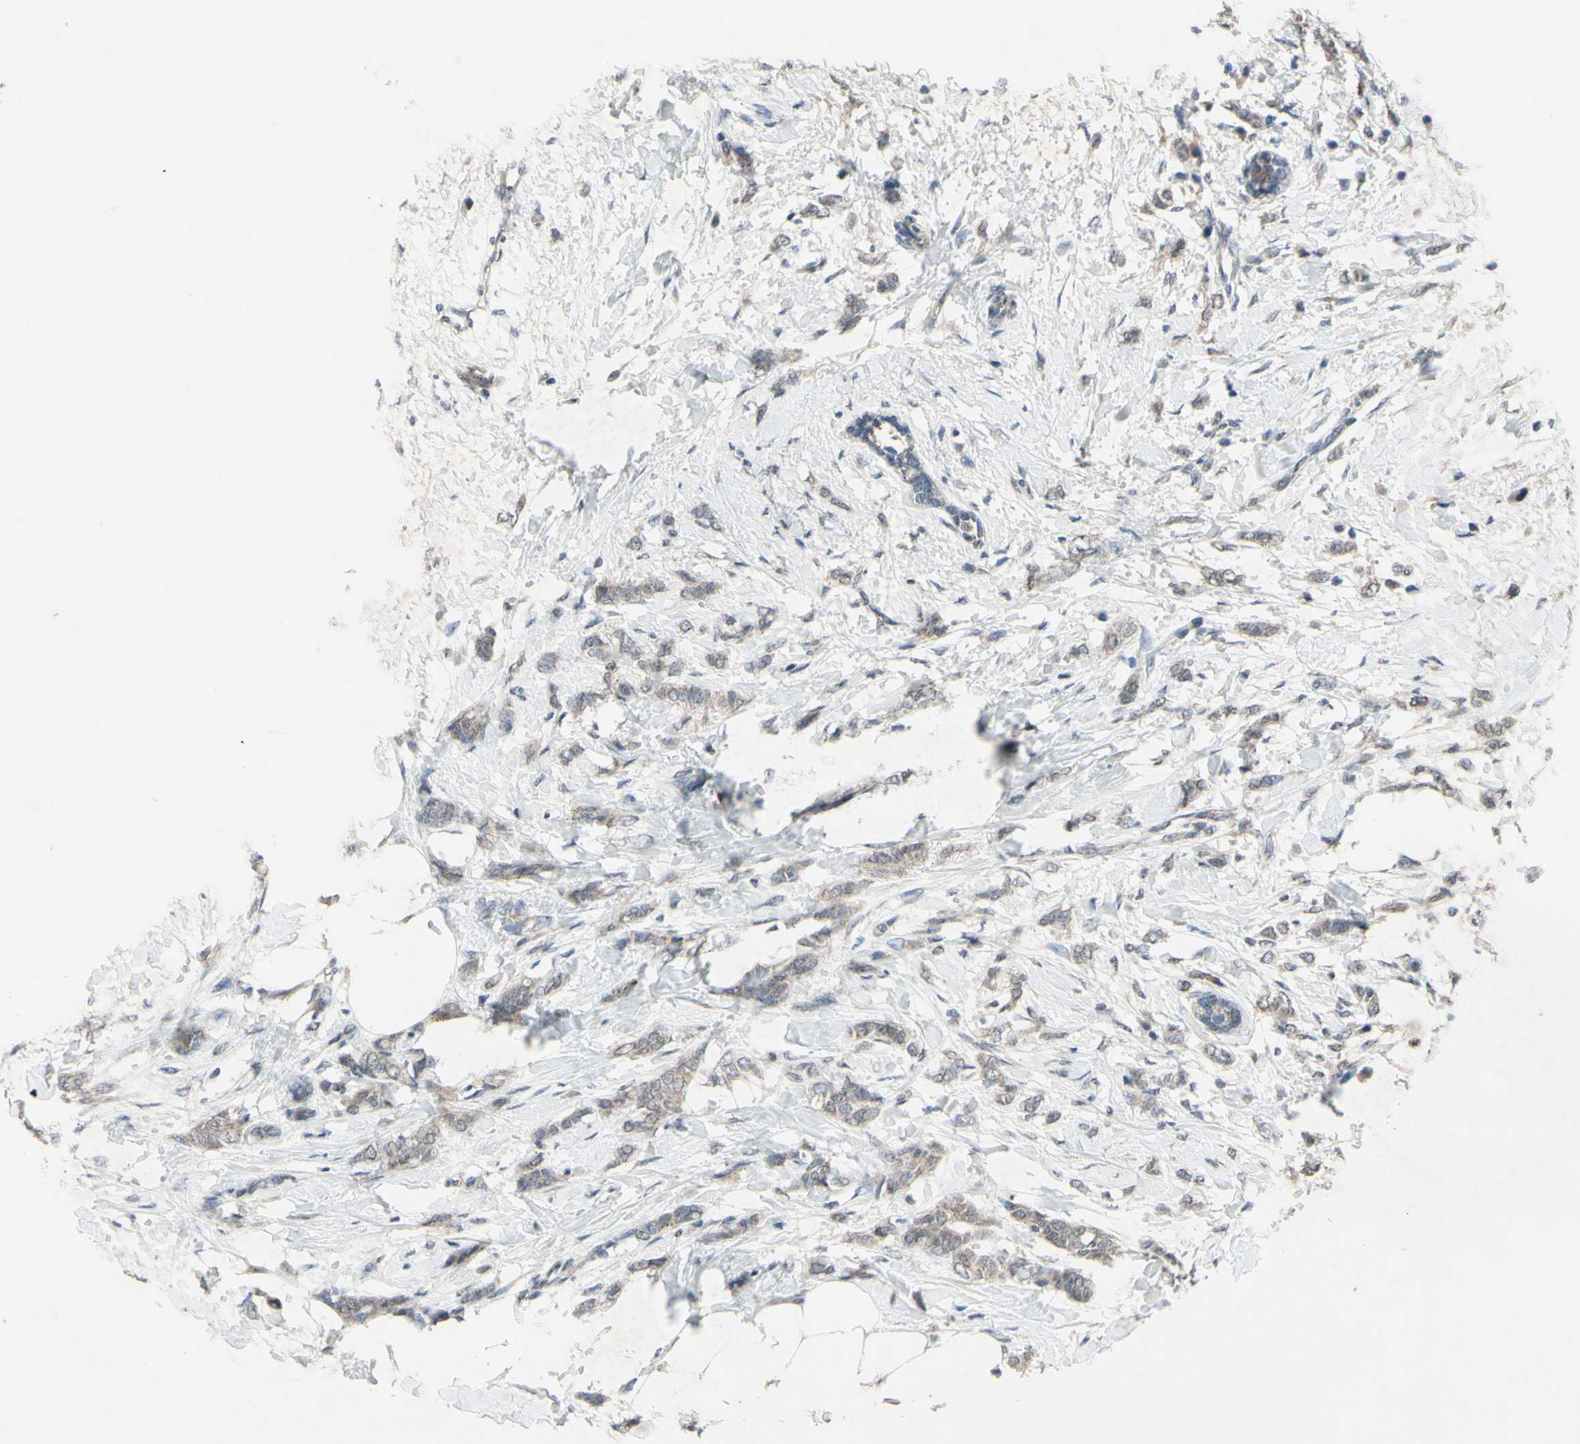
{"staining": {"intensity": "weak", "quantity": ">75%", "location": "cytoplasmic/membranous"}, "tissue": "breast cancer", "cell_type": "Tumor cells", "image_type": "cancer", "snomed": [{"axis": "morphology", "description": "Lobular carcinoma, in situ"}, {"axis": "morphology", "description": "Lobular carcinoma"}, {"axis": "topography", "description": "Breast"}], "caption": "Breast cancer tissue exhibits weak cytoplasmic/membranous expression in about >75% of tumor cells Nuclei are stained in blue.", "gene": "CDCP1", "patient": {"sex": "female", "age": 41}}